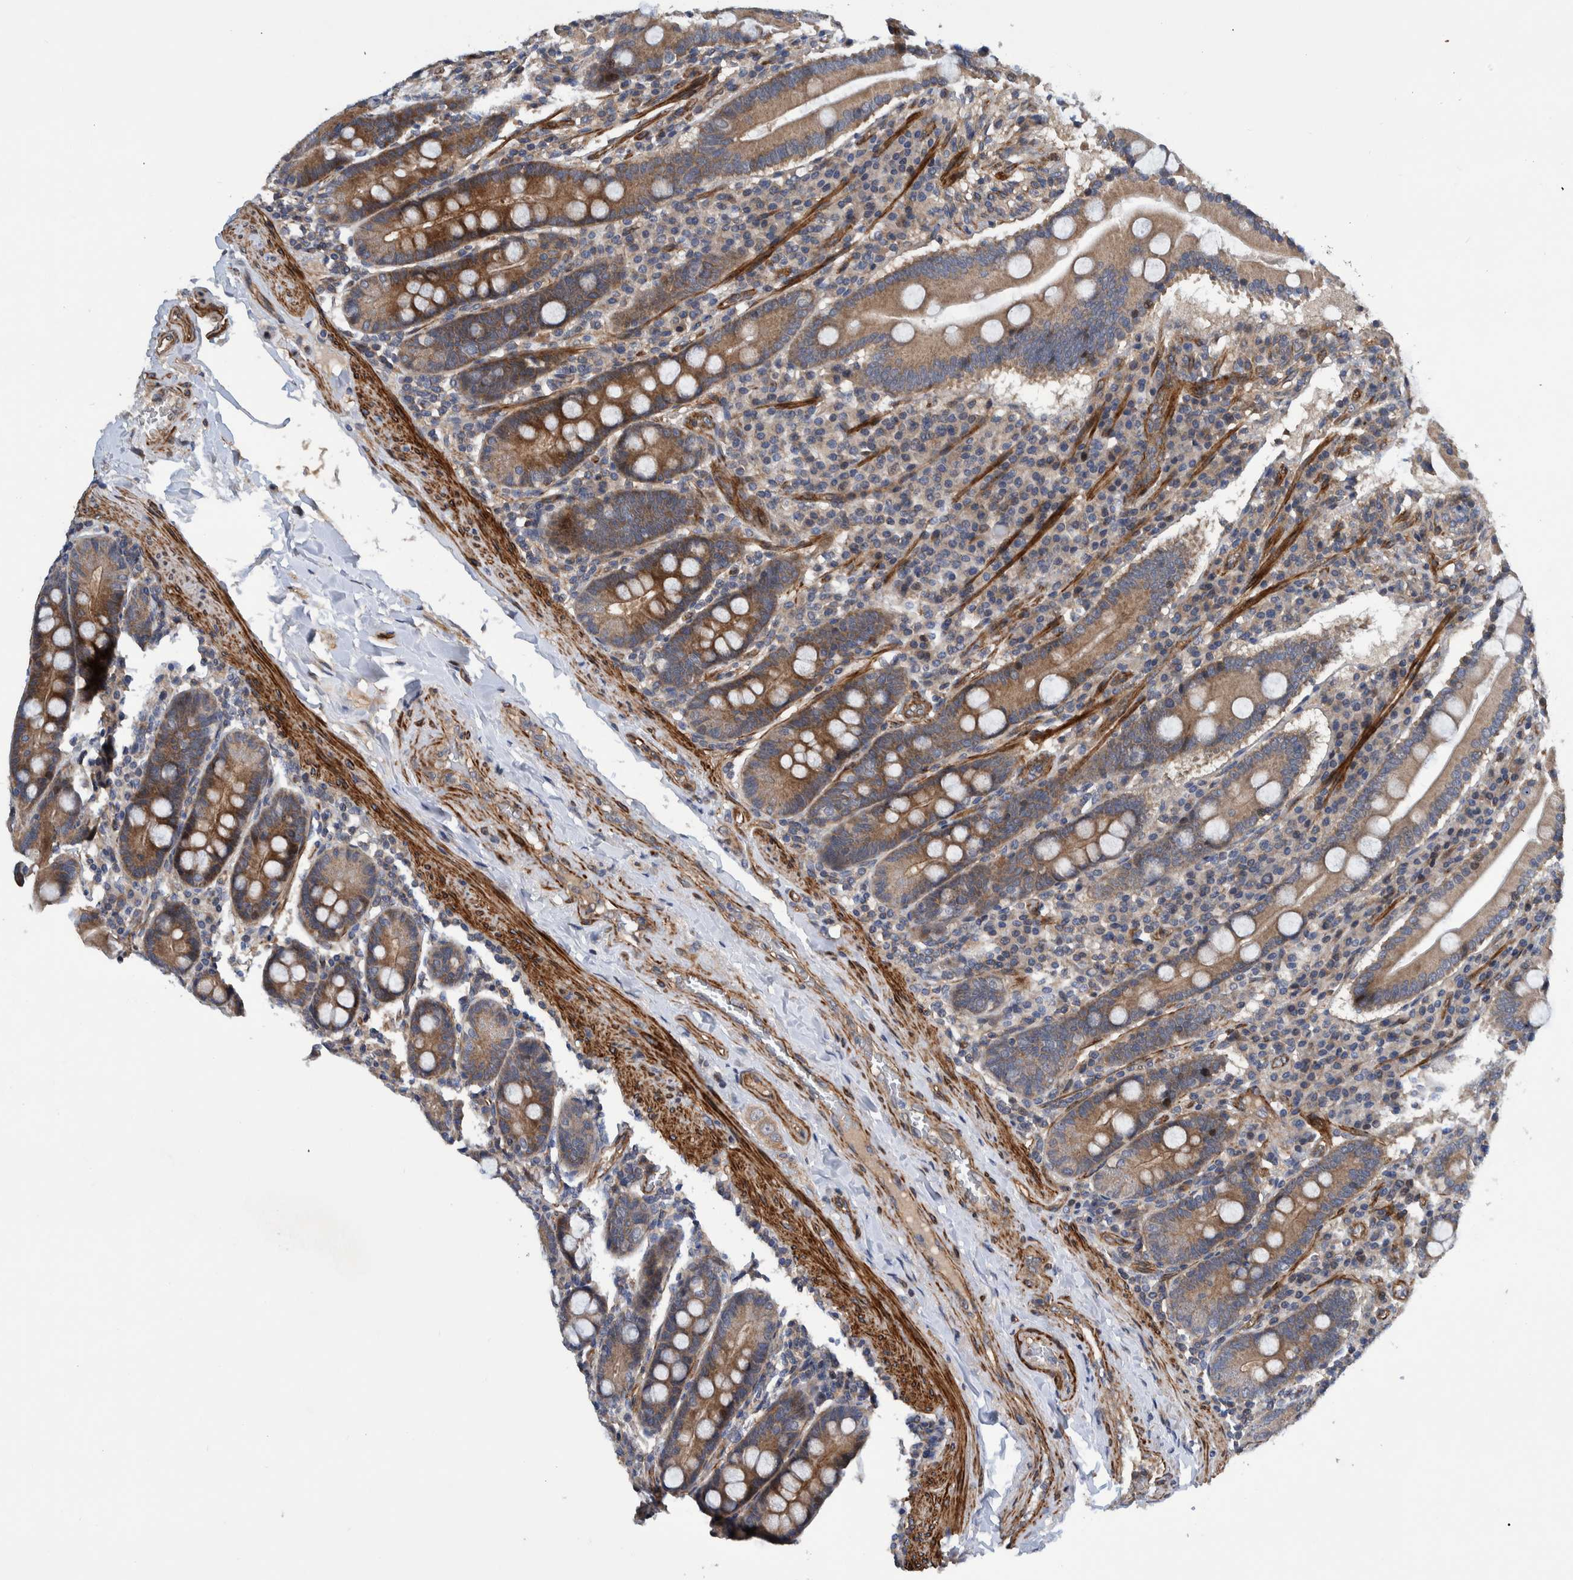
{"staining": {"intensity": "moderate", "quantity": ">75%", "location": "cytoplasmic/membranous"}, "tissue": "duodenum", "cell_type": "Glandular cells", "image_type": "normal", "snomed": [{"axis": "morphology", "description": "Normal tissue, NOS"}, {"axis": "topography", "description": "Duodenum"}], "caption": "Duodenum stained for a protein (brown) exhibits moderate cytoplasmic/membranous positive staining in about >75% of glandular cells.", "gene": "GRPEL2", "patient": {"sex": "male", "age": 50}}